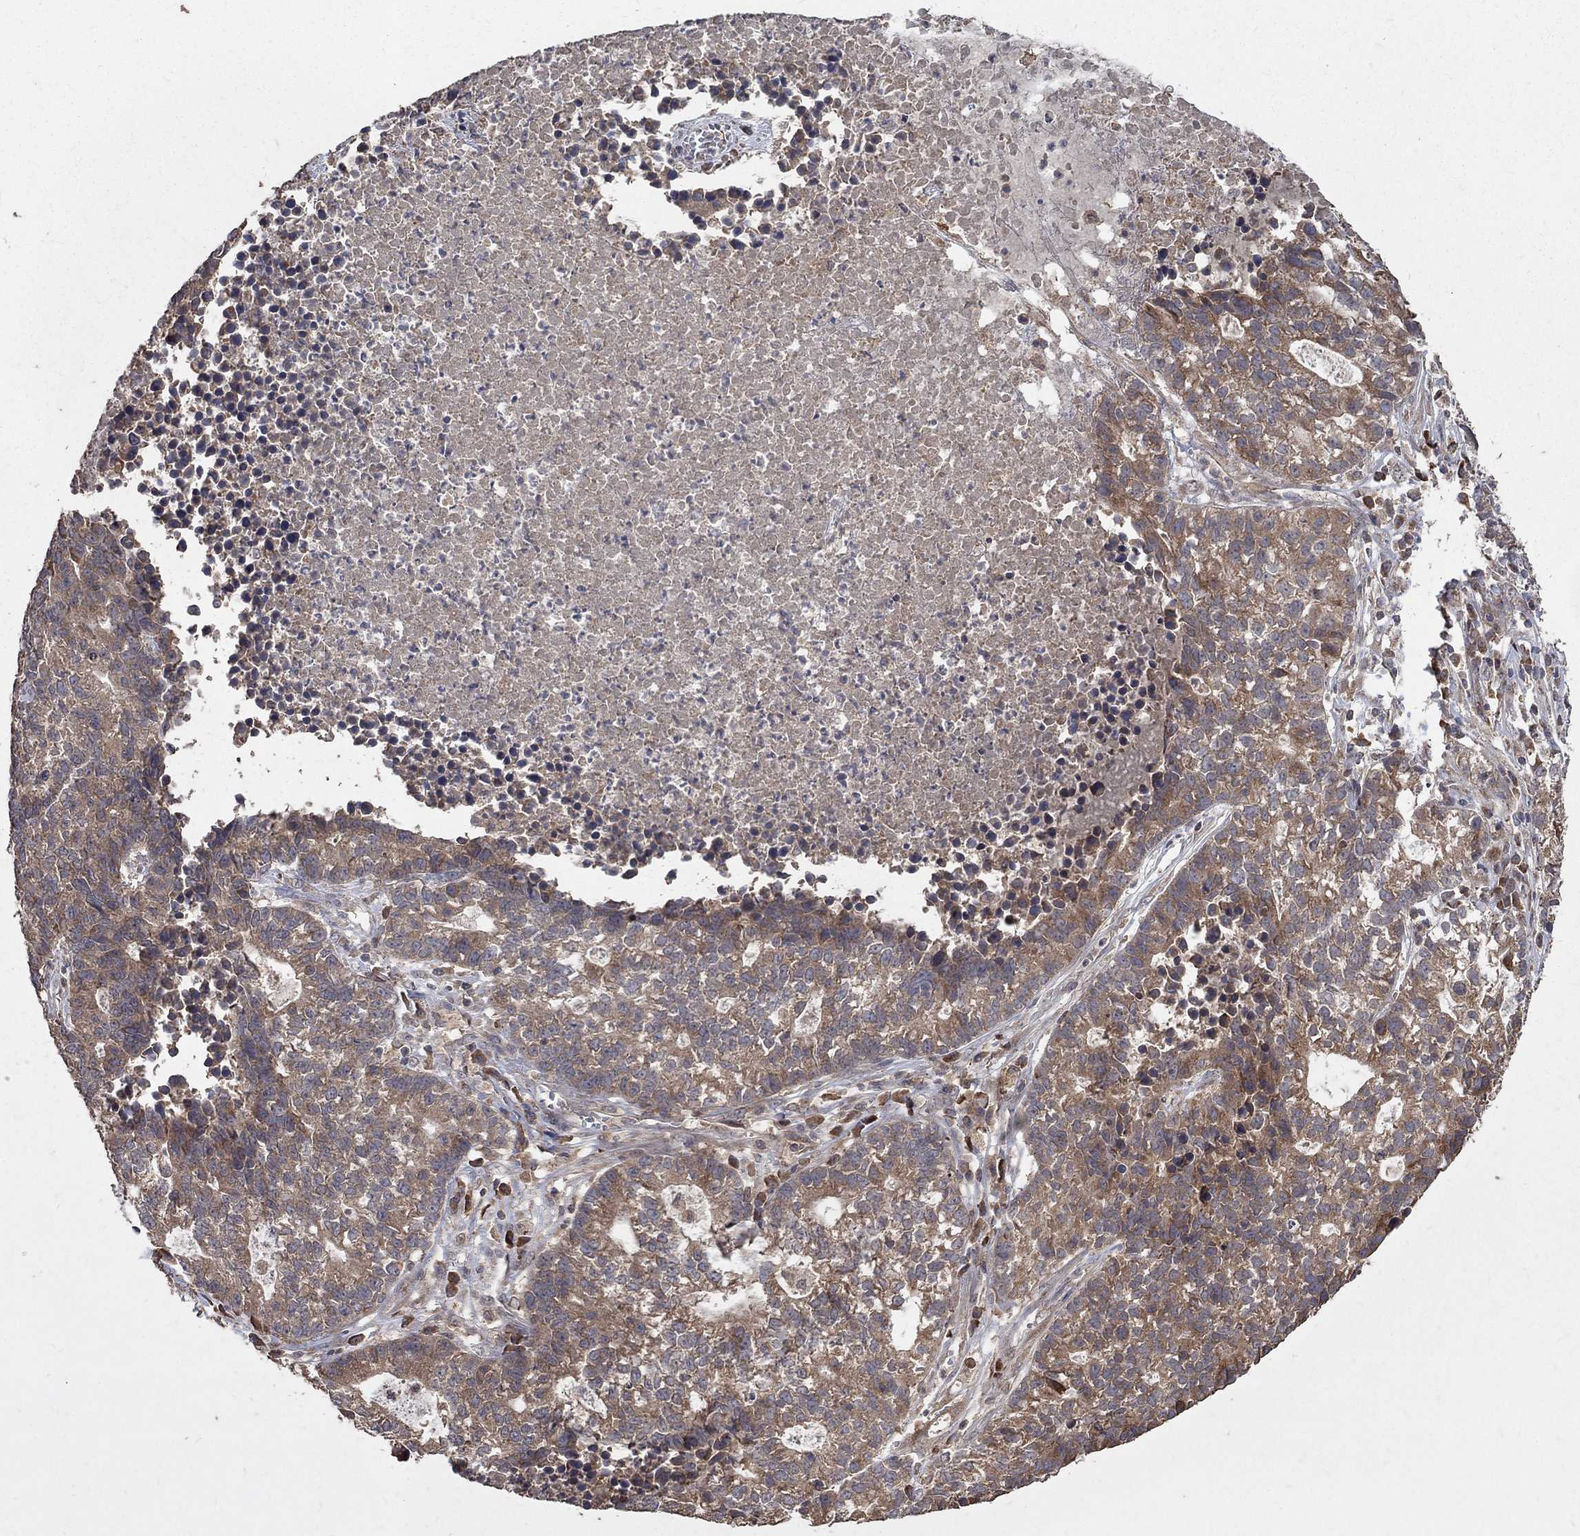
{"staining": {"intensity": "moderate", "quantity": "25%-75%", "location": "cytoplasmic/membranous"}, "tissue": "lung cancer", "cell_type": "Tumor cells", "image_type": "cancer", "snomed": [{"axis": "morphology", "description": "Adenocarcinoma, NOS"}, {"axis": "topography", "description": "Lung"}], "caption": "Lung adenocarcinoma stained with a brown dye exhibits moderate cytoplasmic/membranous positive staining in about 25%-75% of tumor cells.", "gene": "C17orf75", "patient": {"sex": "male", "age": 57}}